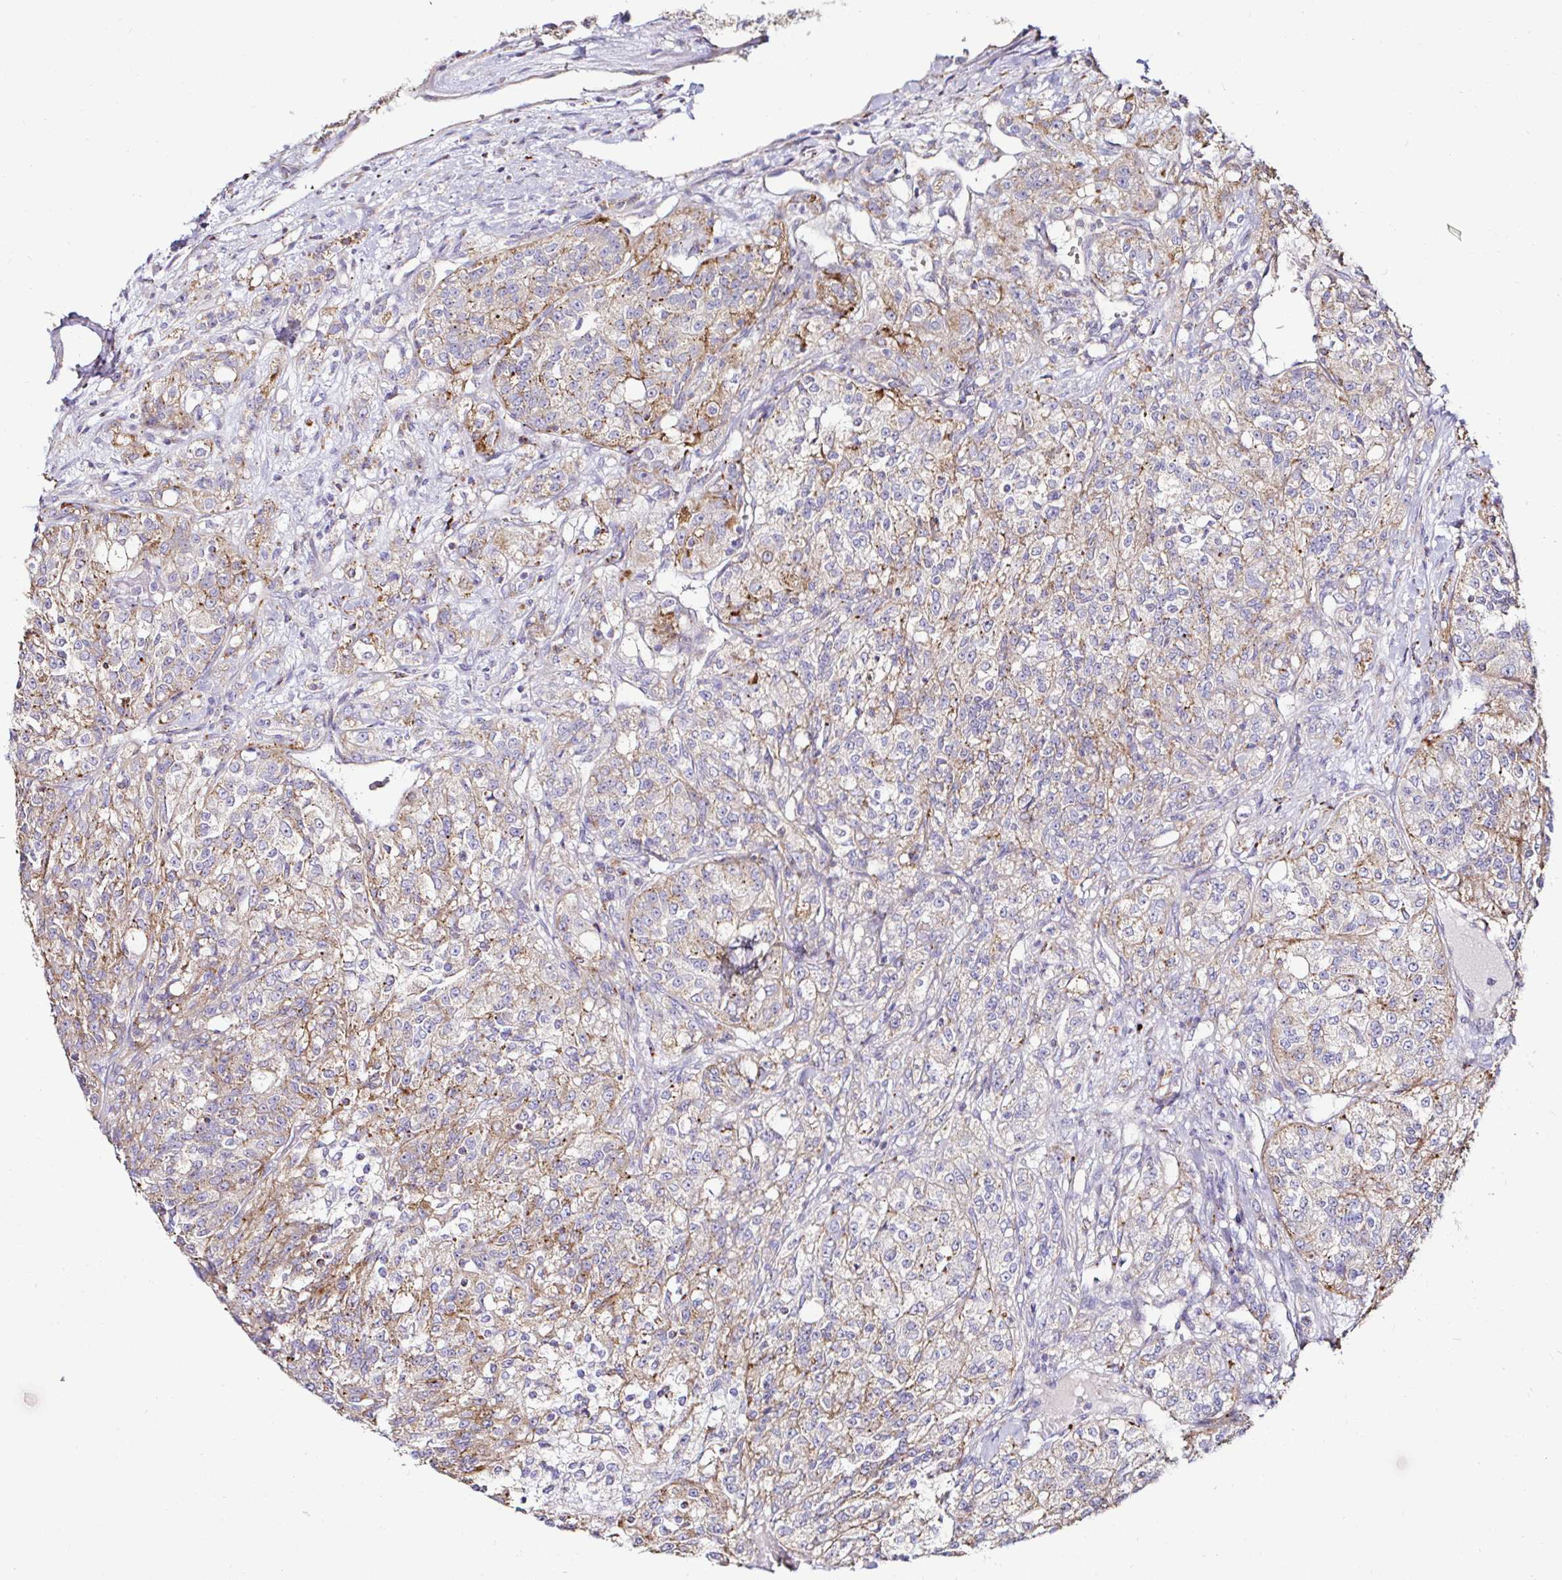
{"staining": {"intensity": "moderate", "quantity": "25%-75%", "location": "cytoplasmic/membranous"}, "tissue": "renal cancer", "cell_type": "Tumor cells", "image_type": "cancer", "snomed": [{"axis": "morphology", "description": "Adenocarcinoma, NOS"}, {"axis": "topography", "description": "Kidney"}], "caption": "Immunohistochemistry image of renal adenocarcinoma stained for a protein (brown), which displays medium levels of moderate cytoplasmic/membranous positivity in about 25%-75% of tumor cells.", "gene": "GALNS", "patient": {"sex": "female", "age": 63}}